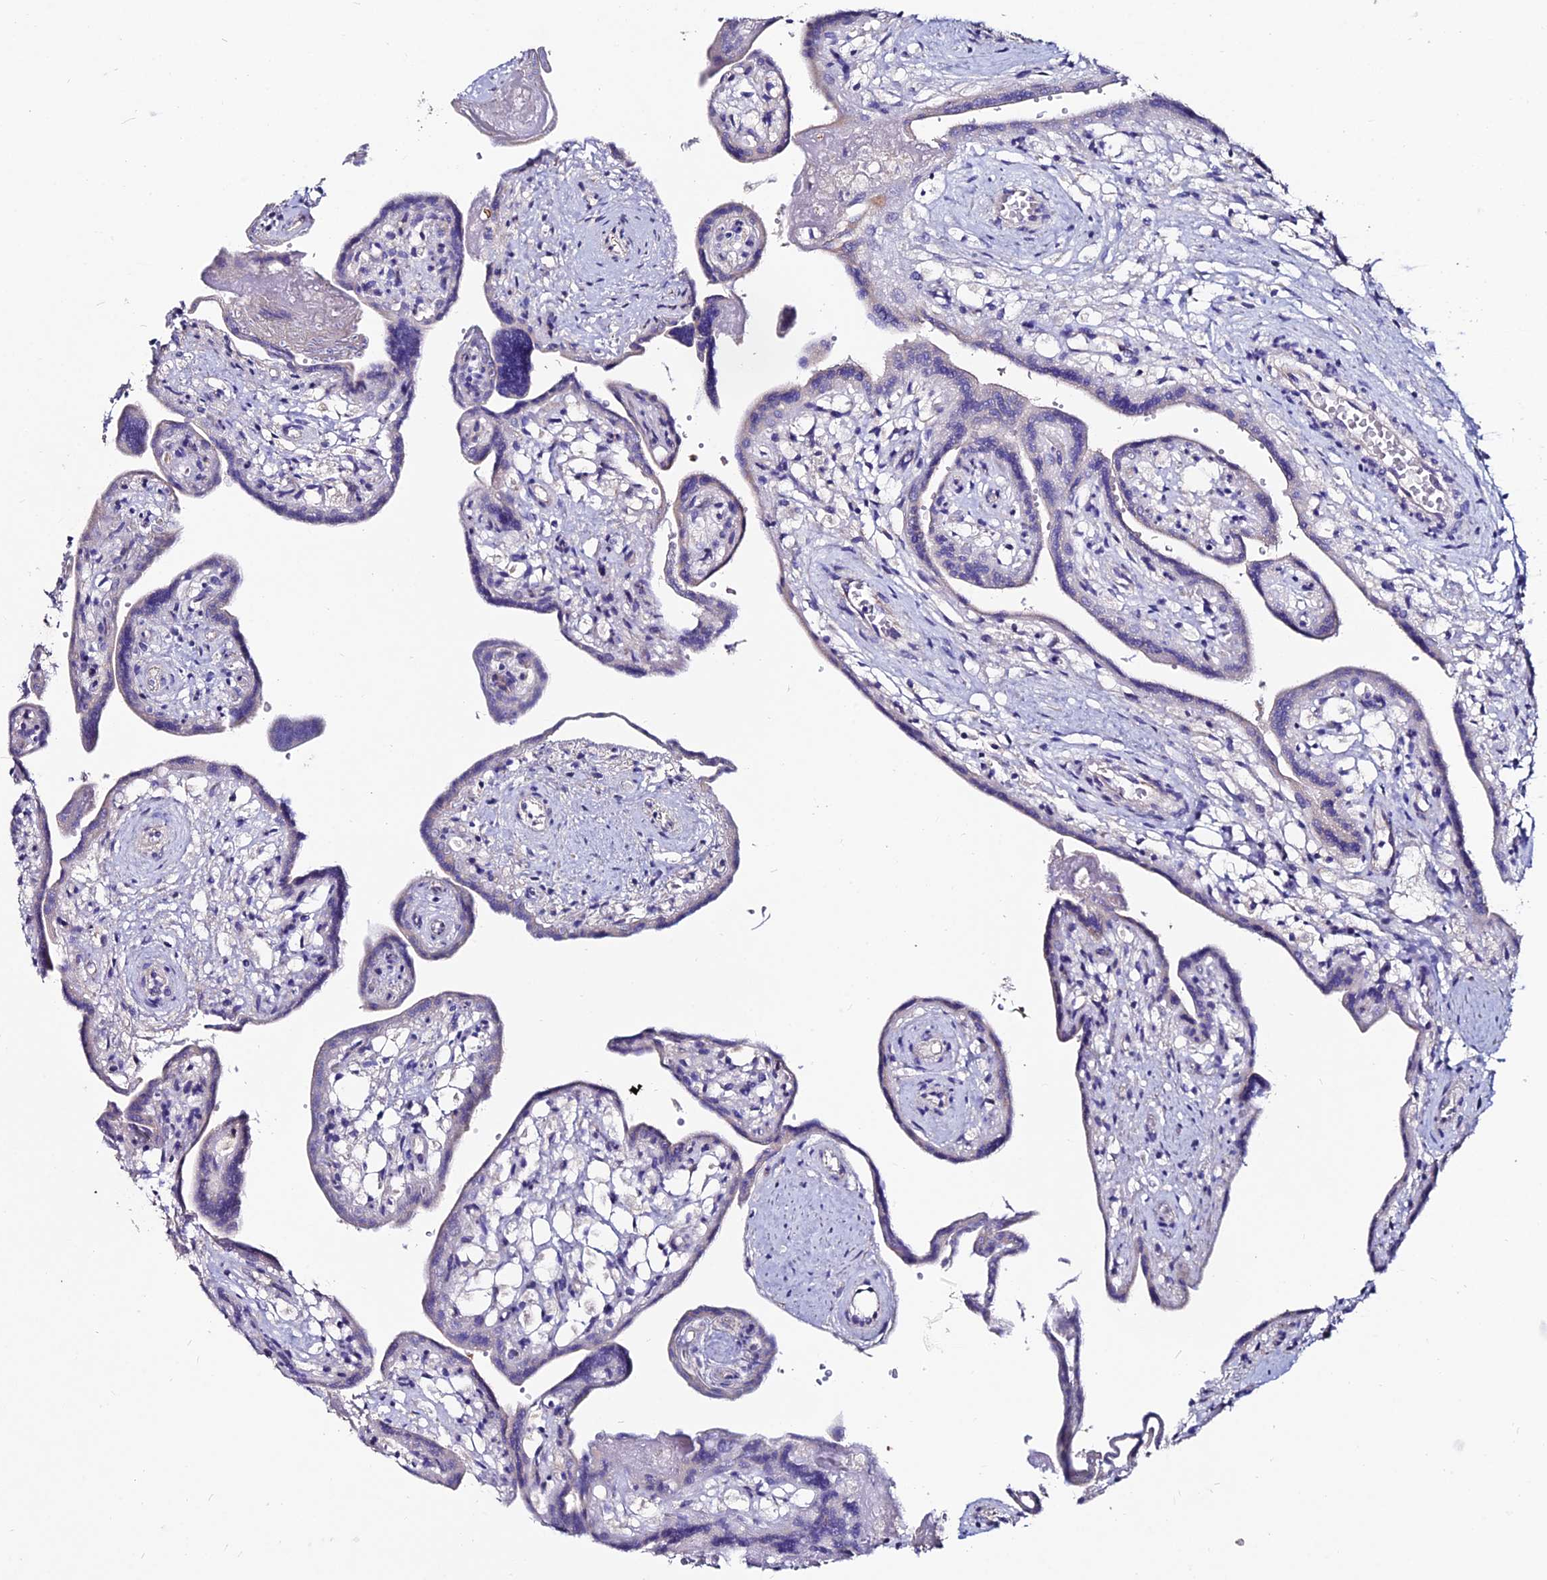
{"staining": {"intensity": "negative", "quantity": "none", "location": "none"}, "tissue": "placenta", "cell_type": "Trophoblastic cells", "image_type": "normal", "snomed": [{"axis": "morphology", "description": "Normal tissue, NOS"}, {"axis": "topography", "description": "Placenta"}], "caption": "Immunohistochemistry of unremarkable human placenta exhibits no staining in trophoblastic cells.", "gene": "SLC25A16", "patient": {"sex": "female", "age": 37}}